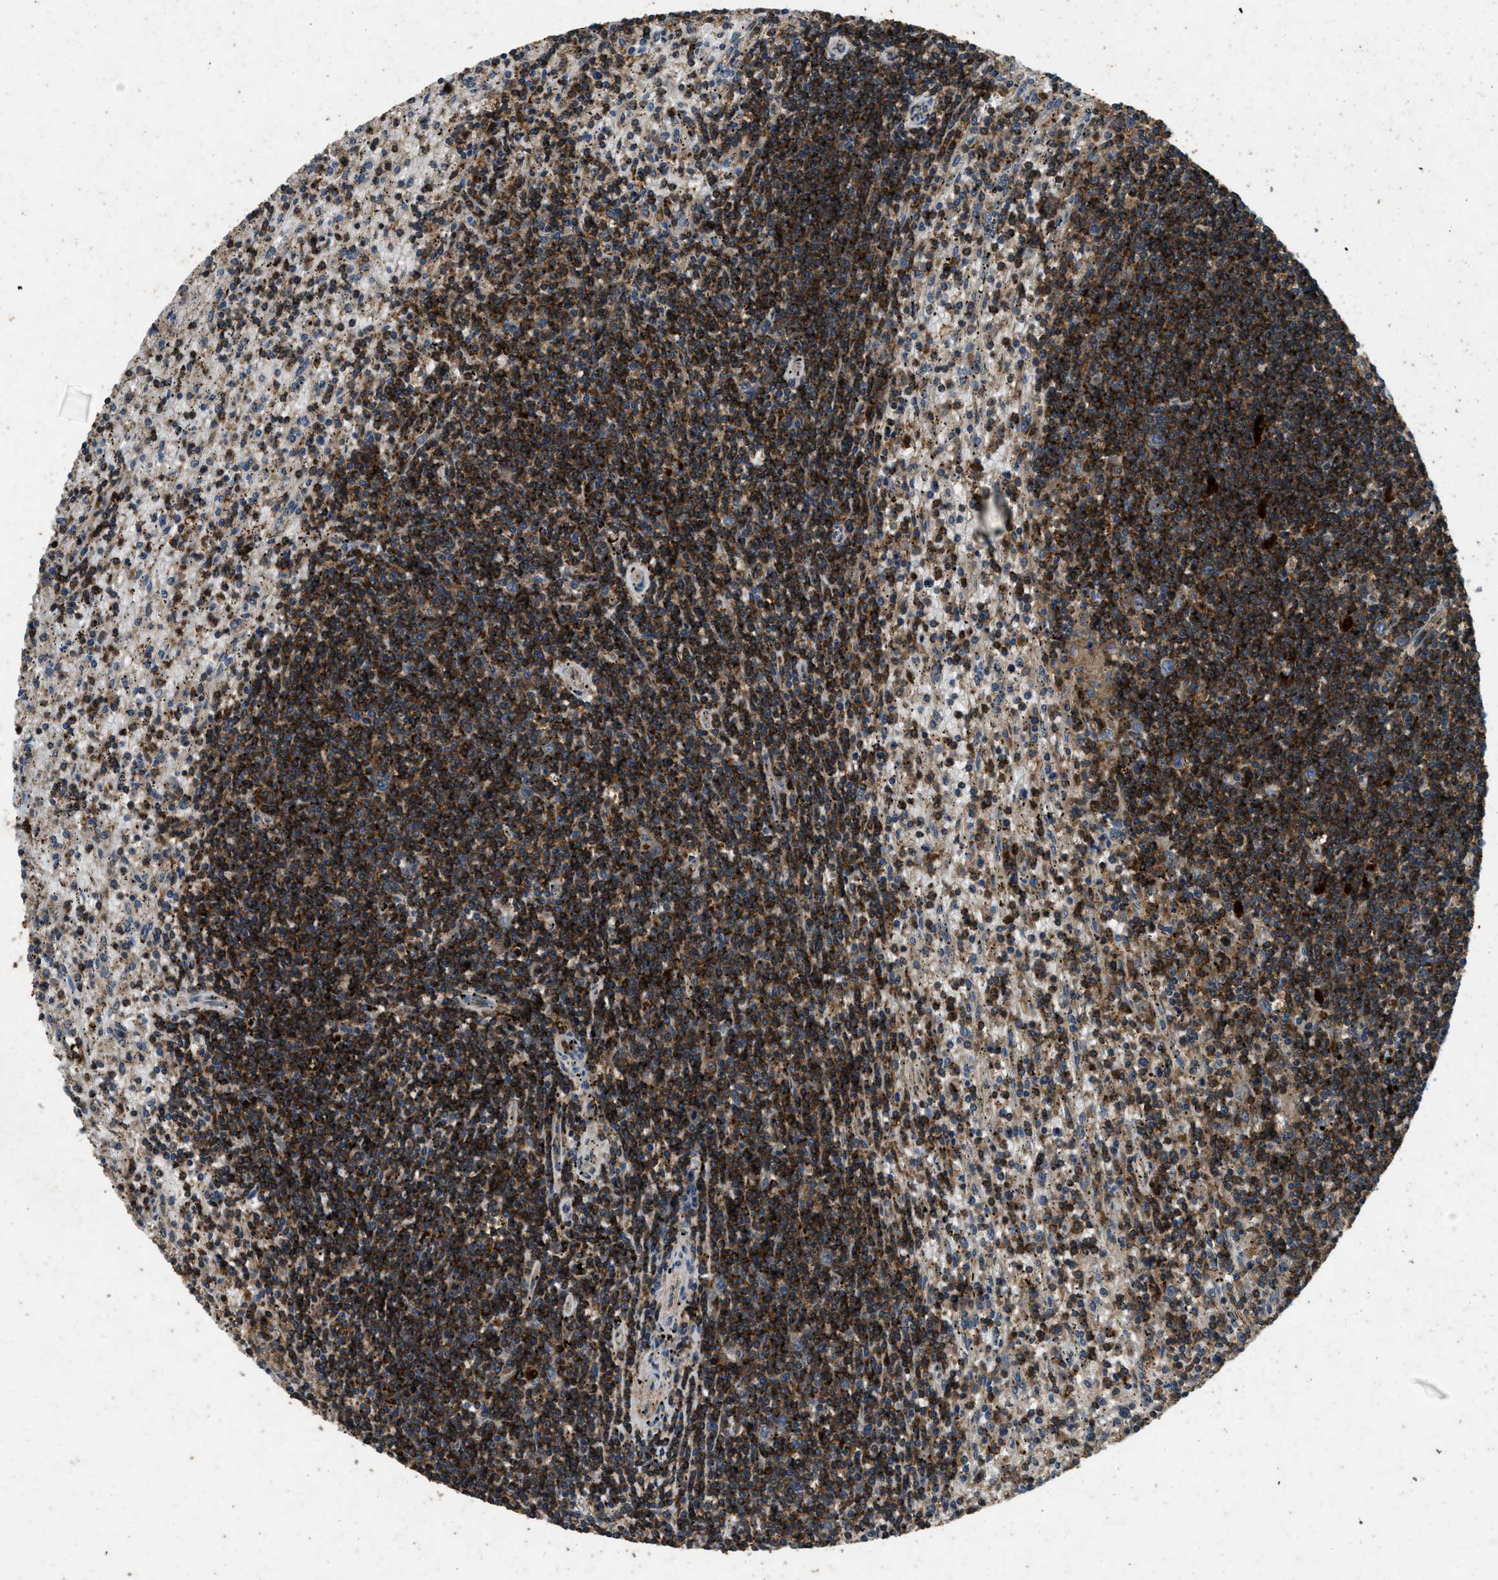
{"staining": {"intensity": "strong", "quantity": "25%-75%", "location": "cytoplasmic/membranous"}, "tissue": "lymphoma", "cell_type": "Tumor cells", "image_type": "cancer", "snomed": [{"axis": "morphology", "description": "Malignant lymphoma, non-Hodgkin's type, Low grade"}, {"axis": "topography", "description": "Spleen"}], "caption": "Malignant lymphoma, non-Hodgkin's type (low-grade) stained with a brown dye exhibits strong cytoplasmic/membranous positive expression in approximately 25%-75% of tumor cells.", "gene": "ATP8B1", "patient": {"sex": "male", "age": 76}}